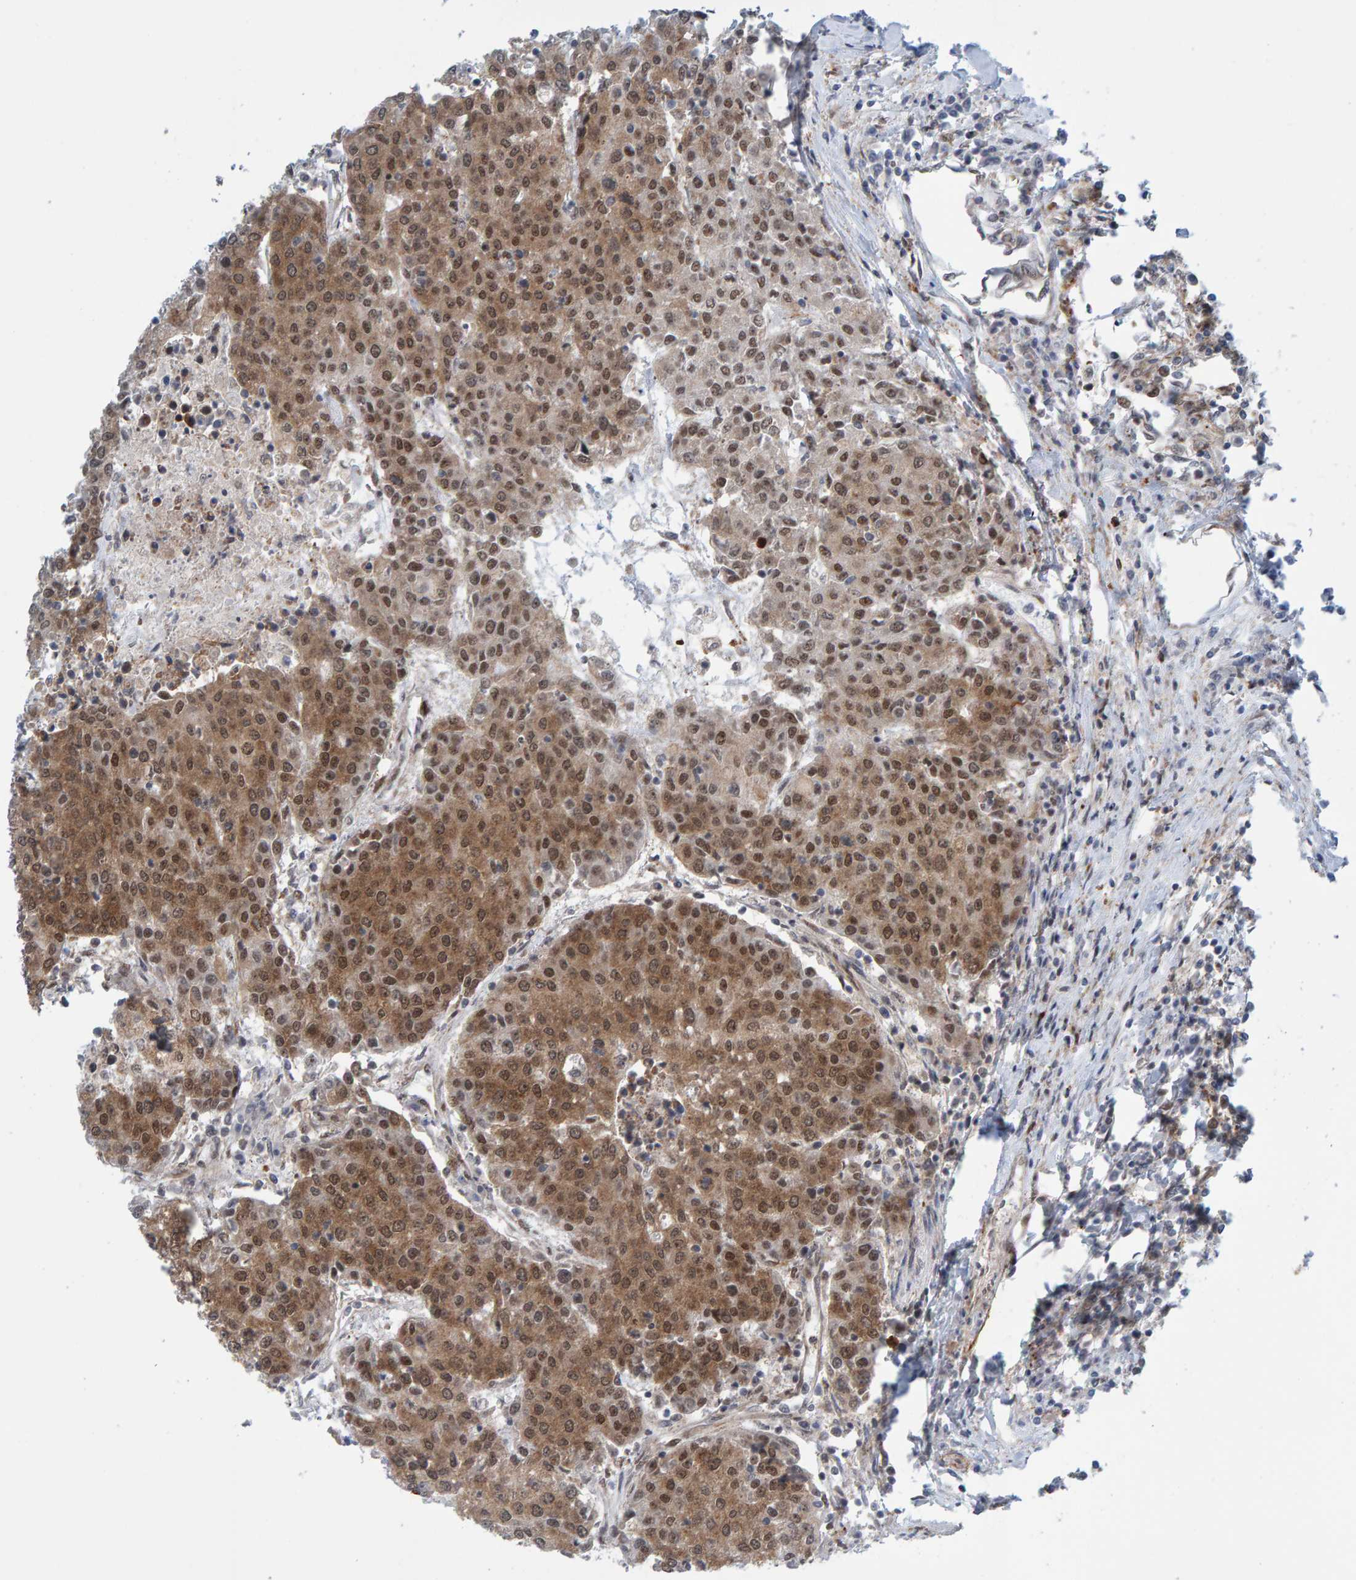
{"staining": {"intensity": "moderate", "quantity": ">75%", "location": "cytoplasmic/membranous,nuclear"}, "tissue": "urothelial cancer", "cell_type": "Tumor cells", "image_type": "cancer", "snomed": [{"axis": "morphology", "description": "Urothelial carcinoma, High grade"}, {"axis": "topography", "description": "Urinary bladder"}], "caption": "A brown stain labels moderate cytoplasmic/membranous and nuclear positivity of a protein in high-grade urothelial carcinoma tumor cells. The protein is stained brown, and the nuclei are stained in blue (DAB (3,3'-diaminobenzidine) IHC with brightfield microscopy, high magnification).", "gene": "ZNF366", "patient": {"sex": "female", "age": 85}}